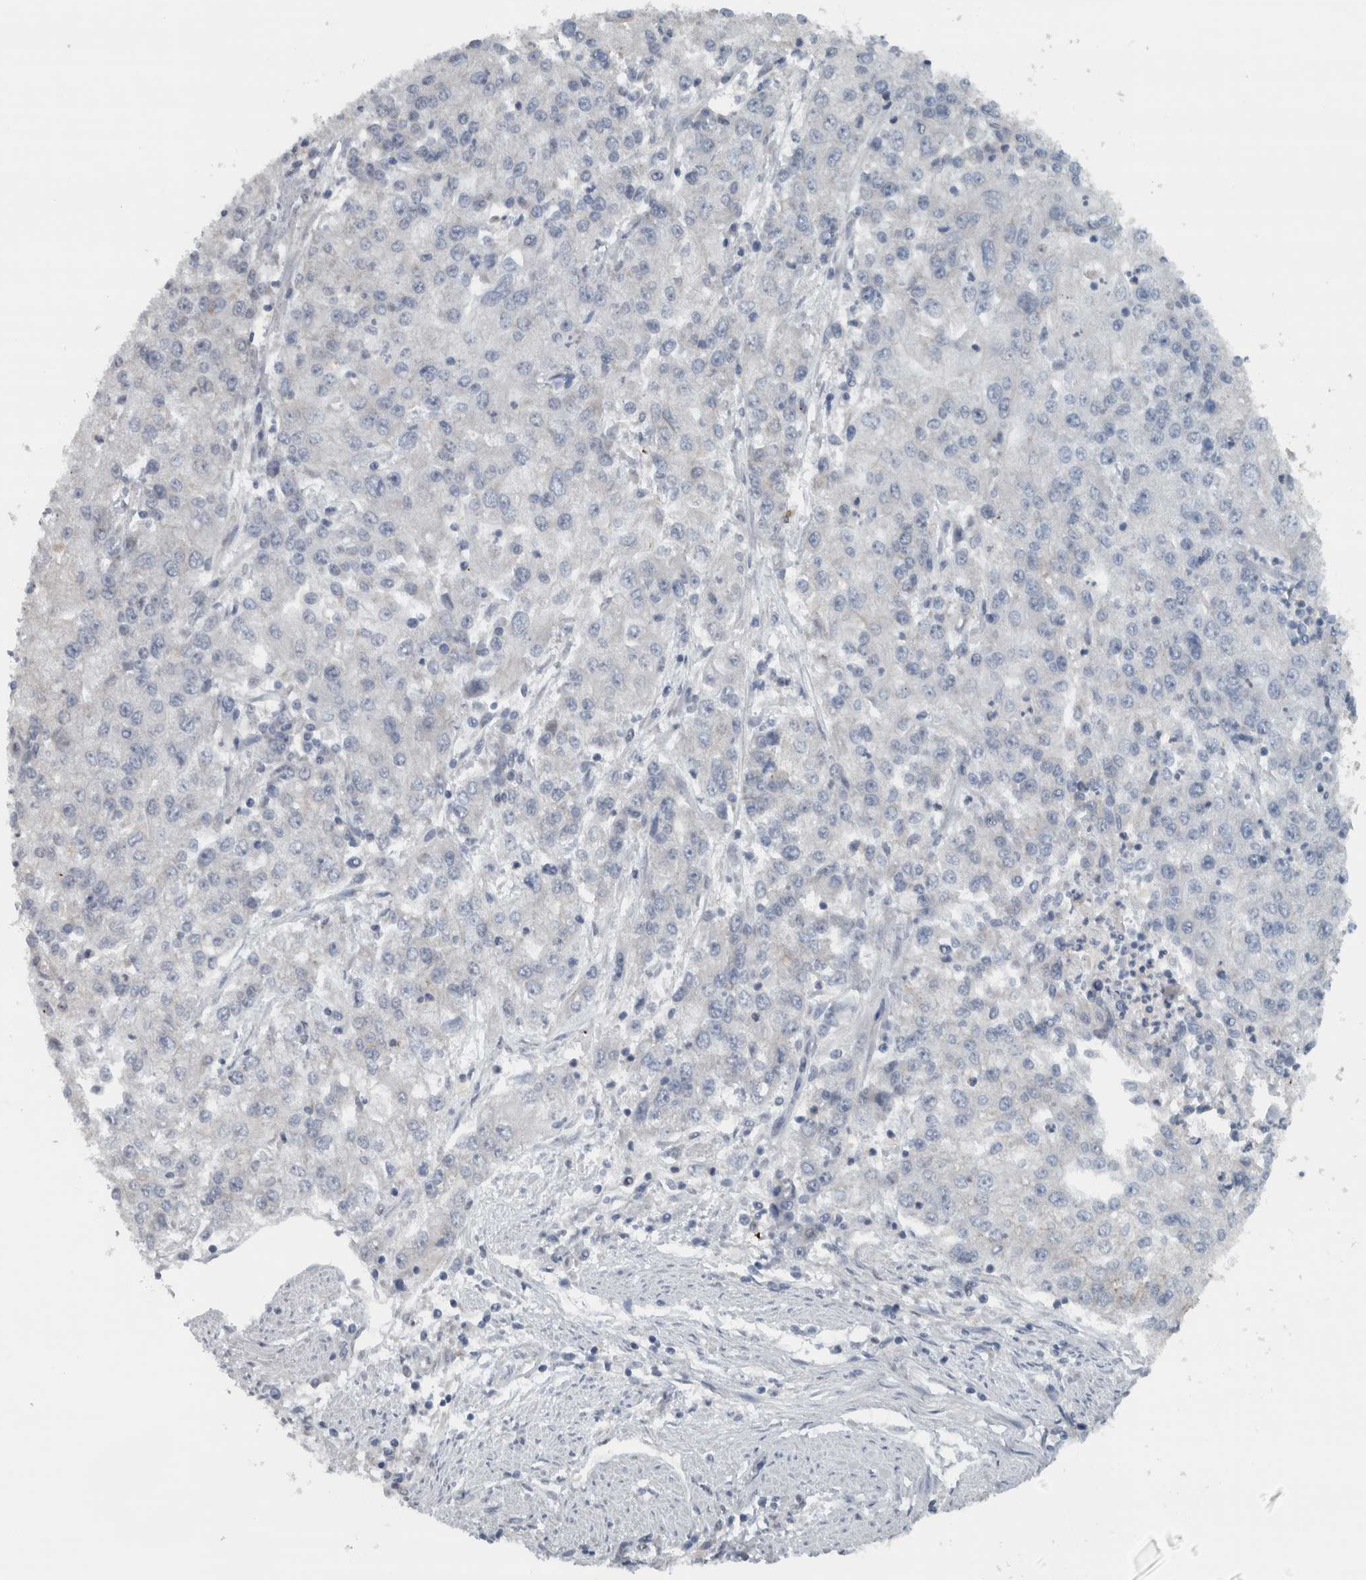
{"staining": {"intensity": "negative", "quantity": "none", "location": "none"}, "tissue": "endometrial cancer", "cell_type": "Tumor cells", "image_type": "cancer", "snomed": [{"axis": "morphology", "description": "Adenocarcinoma, NOS"}, {"axis": "topography", "description": "Endometrium"}], "caption": "The histopathology image shows no staining of tumor cells in endometrial cancer.", "gene": "ADPRM", "patient": {"sex": "female", "age": 49}}